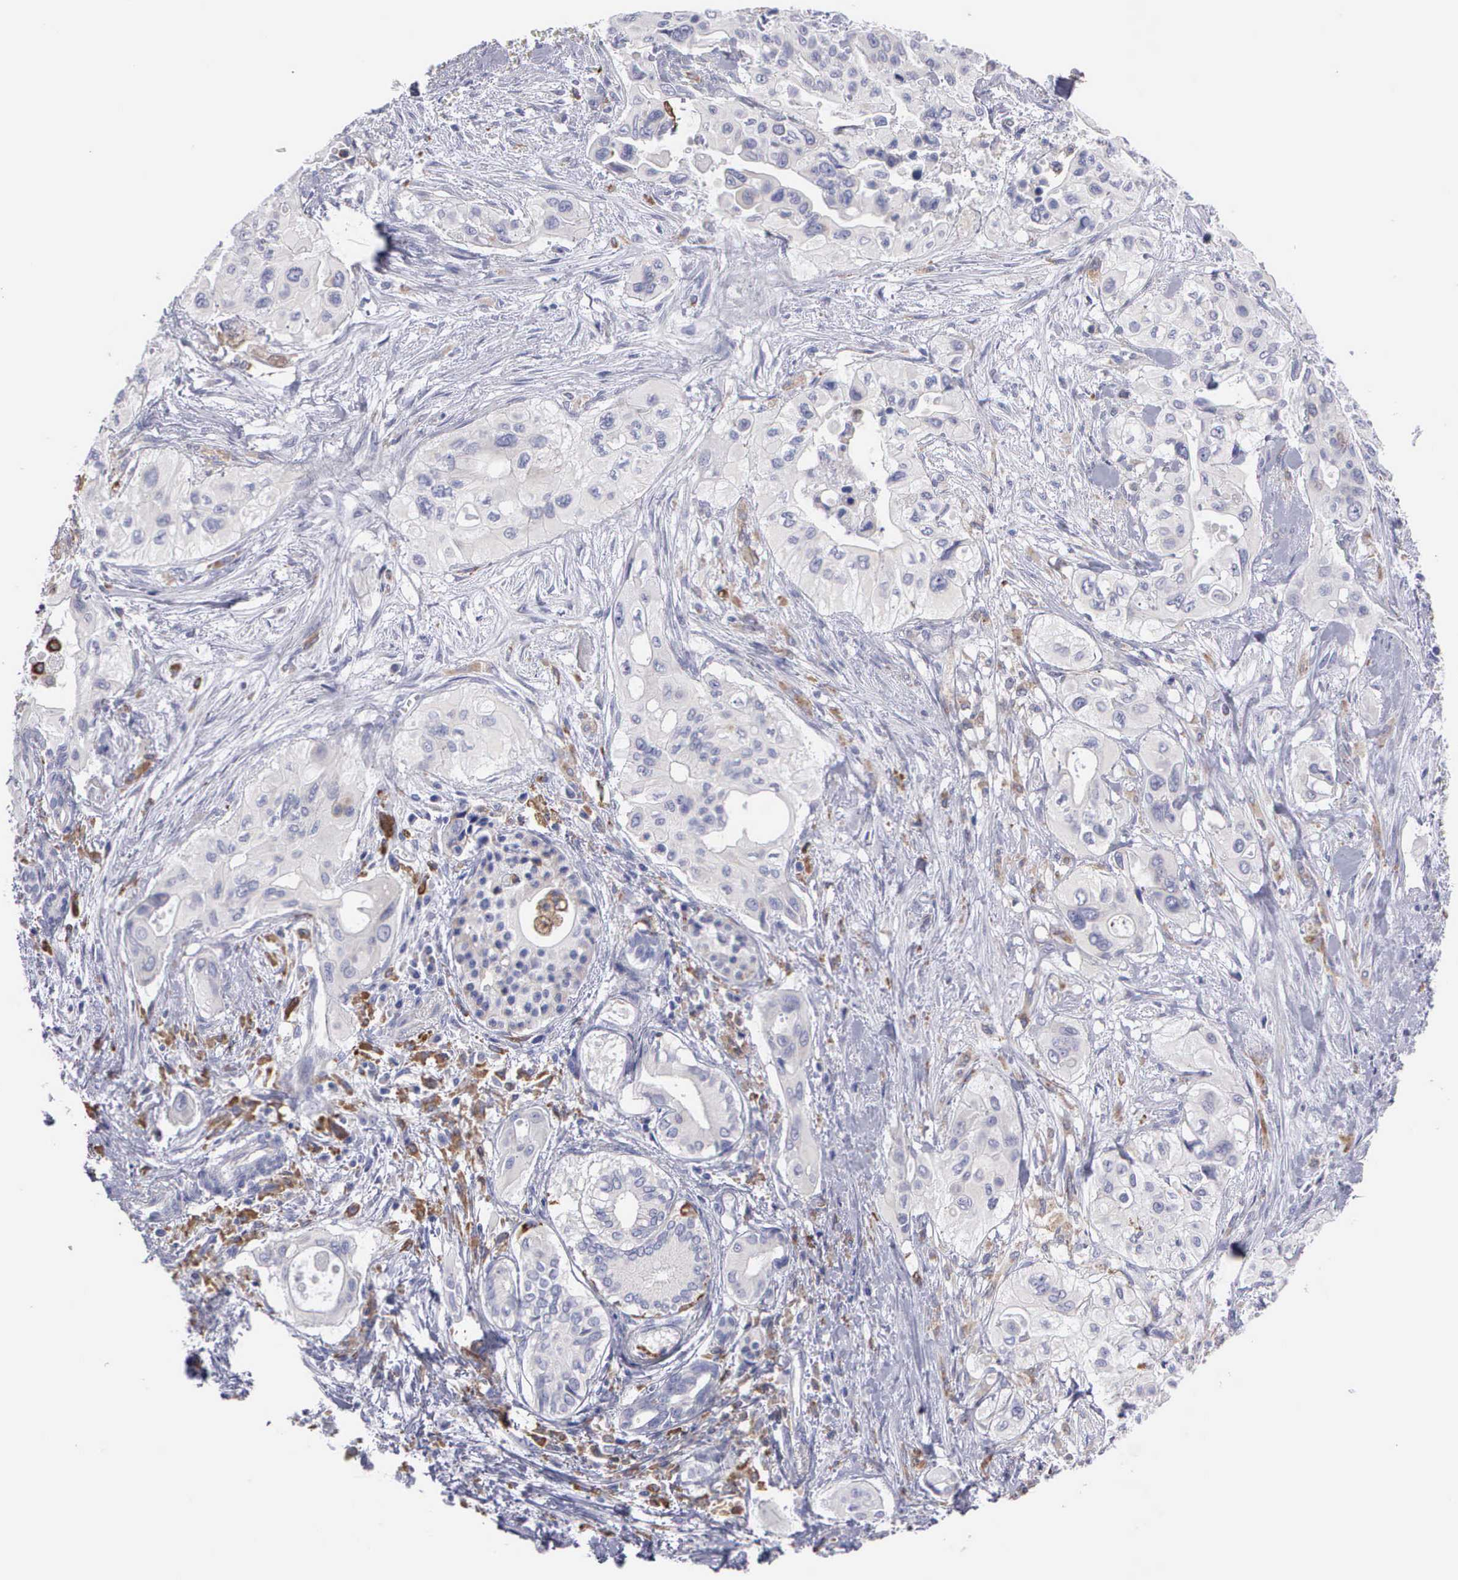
{"staining": {"intensity": "weak", "quantity": "<25%", "location": "cytoplasmic/membranous"}, "tissue": "pancreatic cancer", "cell_type": "Tumor cells", "image_type": "cancer", "snomed": [{"axis": "morphology", "description": "Adenocarcinoma, NOS"}, {"axis": "topography", "description": "Pancreas"}], "caption": "A photomicrograph of pancreatic cancer (adenocarcinoma) stained for a protein displays no brown staining in tumor cells. (IHC, brightfield microscopy, high magnification).", "gene": "TYRP1", "patient": {"sex": "male", "age": 77}}